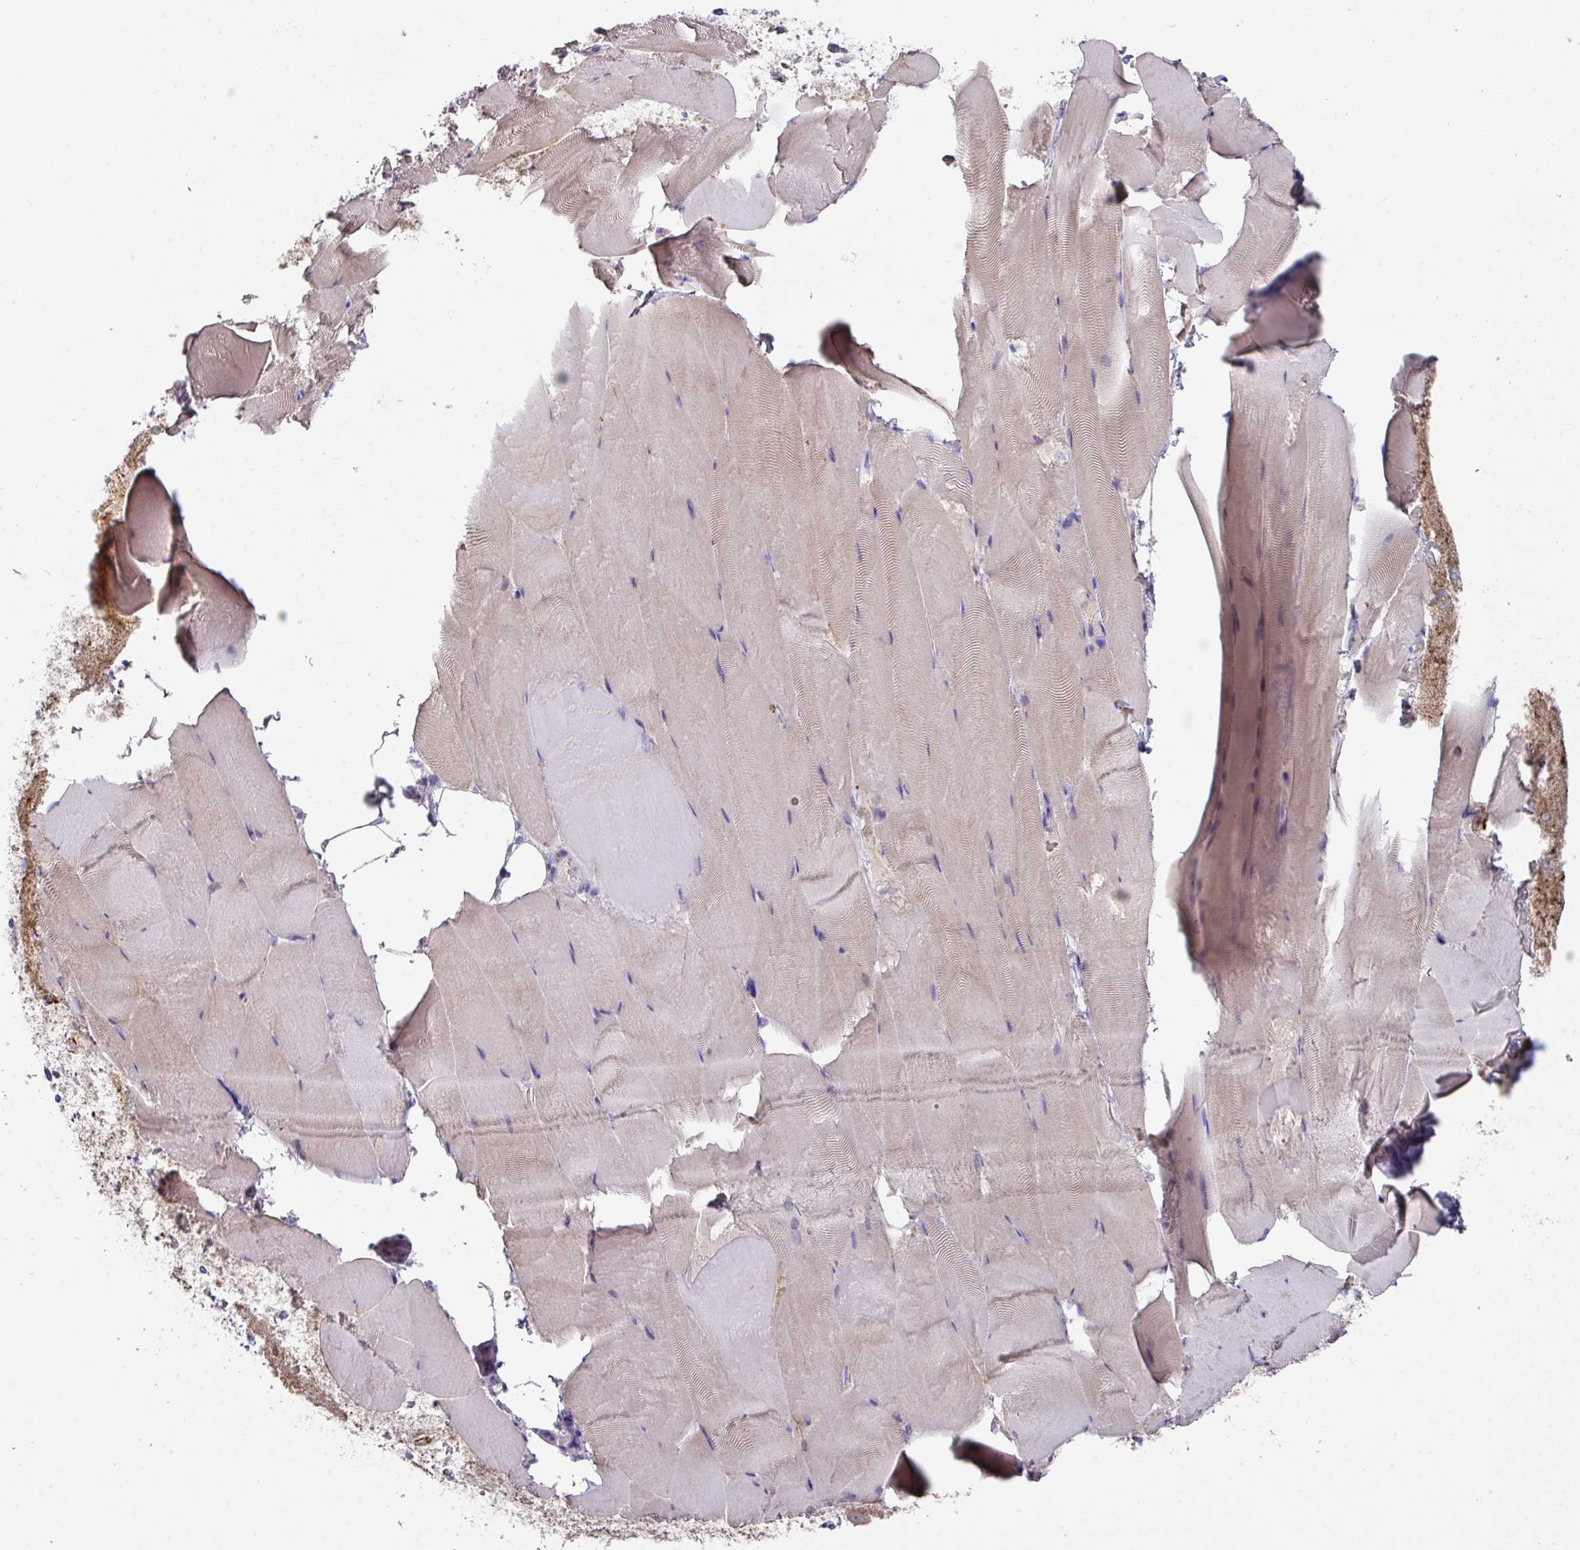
{"staining": {"intensity": "weak", "quantity": "<25%", "location": "cytoplasmic/membranous"}, "tissue": "skeletal muscle", "cell_type": "Myocytes", "image_type": "normal", "snomed": [{"axis": "morphology", "description": "Normal tissue, NOS"}, {"axis": "topography", "description": "Skeletal muscle"}], "caption": "High power microscopy histopathology image of an immunohistochemistry image of normal skeletal muscle, revealing no significant positivity in myocytes.", "gene": "PEX10", "patient": {"sex": "female", "age": 64}}